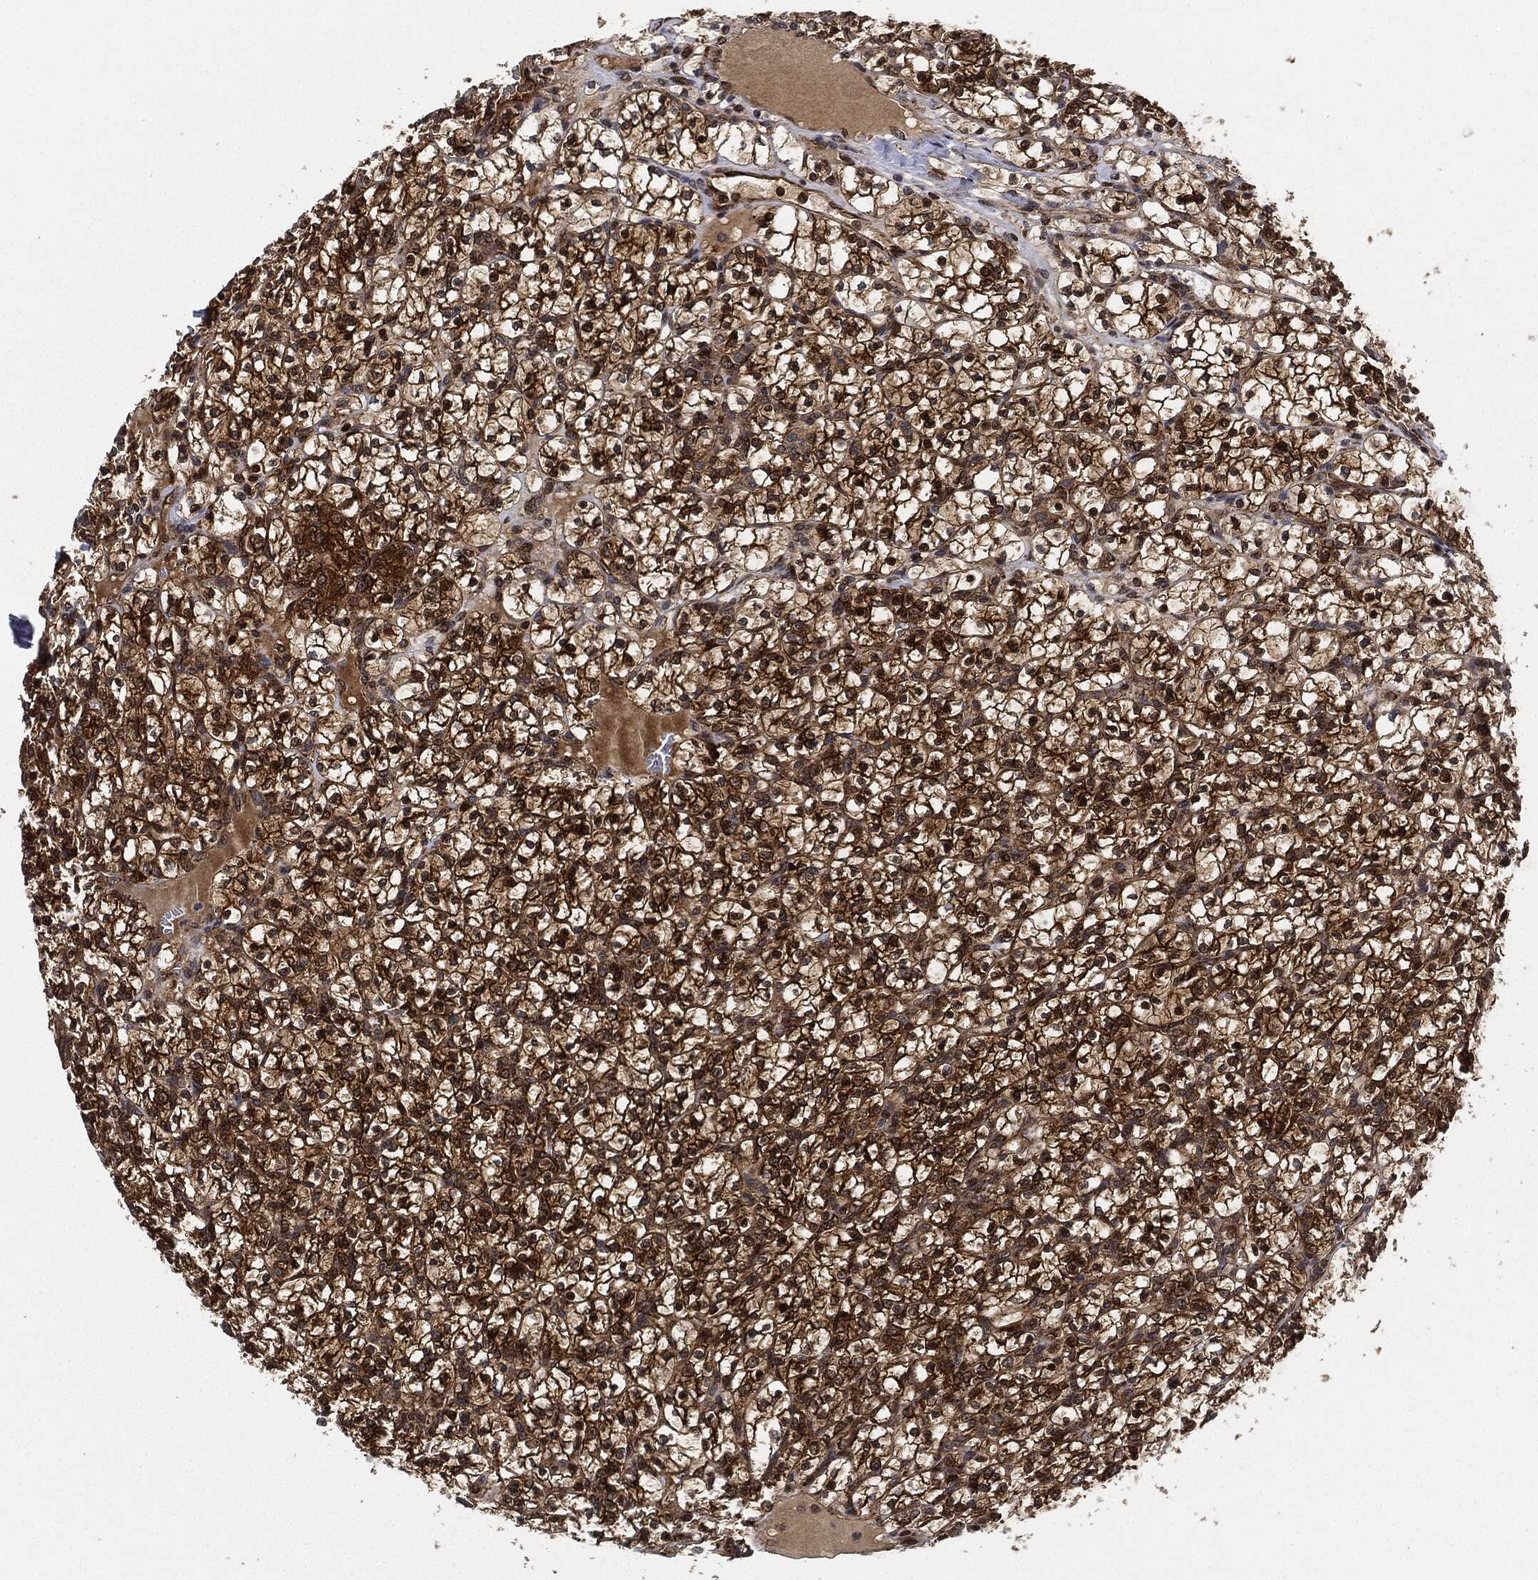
{"staining": {"intensity": "strong", "quantity": ">75%", "location": "cytoplasmic/membranous,nuclear"}, "tissue": "renal cancer", "cell_type": "Tumor cells", "image_type": "cancer", "snomed": [{"axis": "morphology", "description": "Adenocarcinoma, NOS"}, {"axis": "topography", "description": "Kidney"}], "caption": "Tumor cells display high levels of strong cytoplasmic/membranous and nuclear expression in approximately >75% of cells in human renal adenocarcinoma. (IHC, brightfield microscopy, high magnification).", "gene": "RNASEL", "patient": {"sex": "female", "age": 89}}